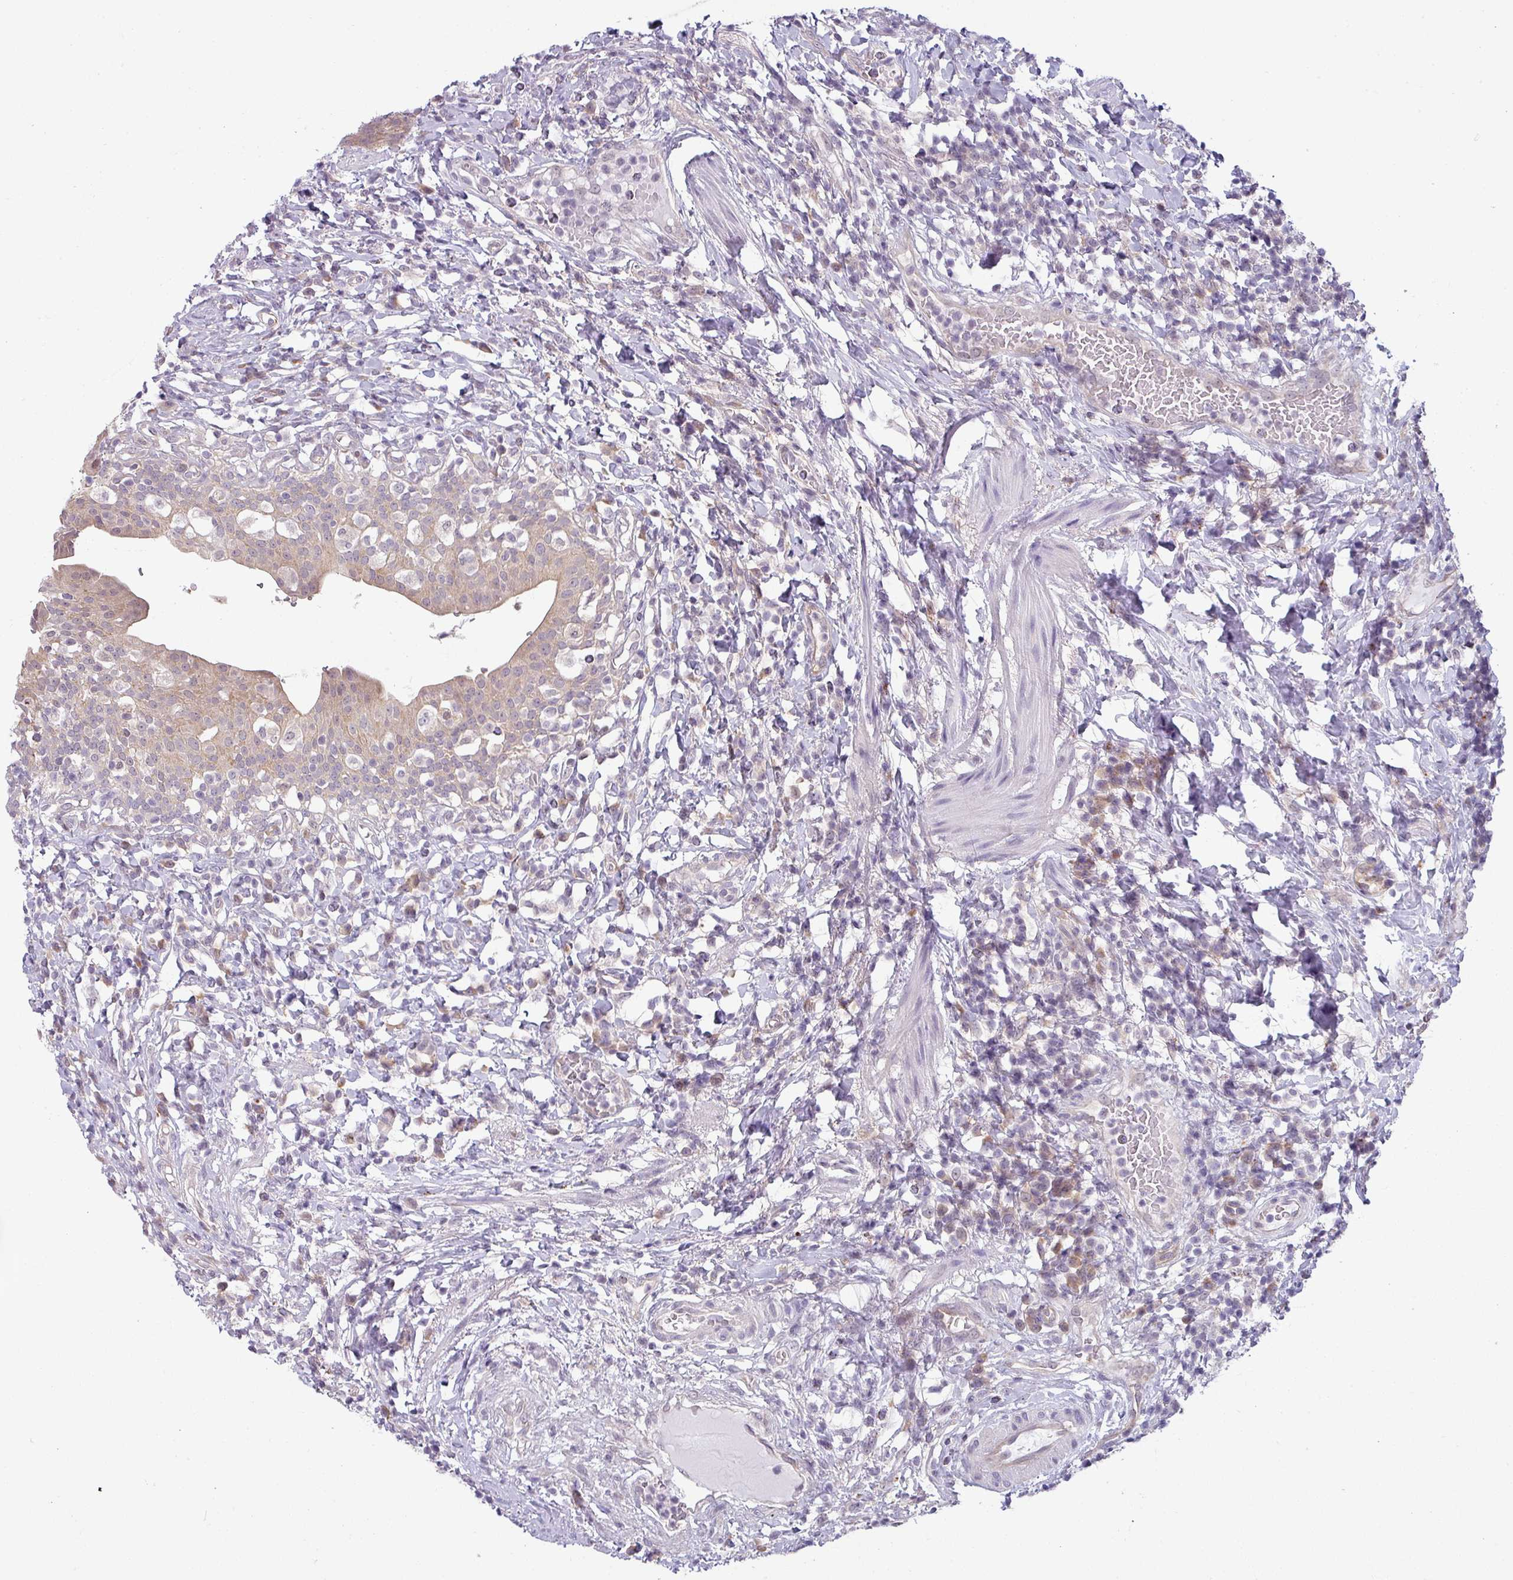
{"staining": {"intensity": "moderate", "quantity": "25%-75%", "location": "cytoplasmic/membranous,nuclear"}, "tissue": "urinary bladder", "cell_type": "Urothelial cells", "image_type": "normal", "snomed": [{"axis": "morphology", "description": "Normal tissue, NOS"}, {"axis": "morphology", "description": "Inflammation, NOS"}, {"axis": "topography", "description": "Urinary bladder"}], "caption": "This micrograph shows immunohistochemistry staining of benign human urinary bladder, with medium moderate cytoplasmic/membranous,nuclear staining in approximately 25%-75% of urothelial cells.", "gene": "CCDC144A", "patient": {"sex": "male", "age": 64}}